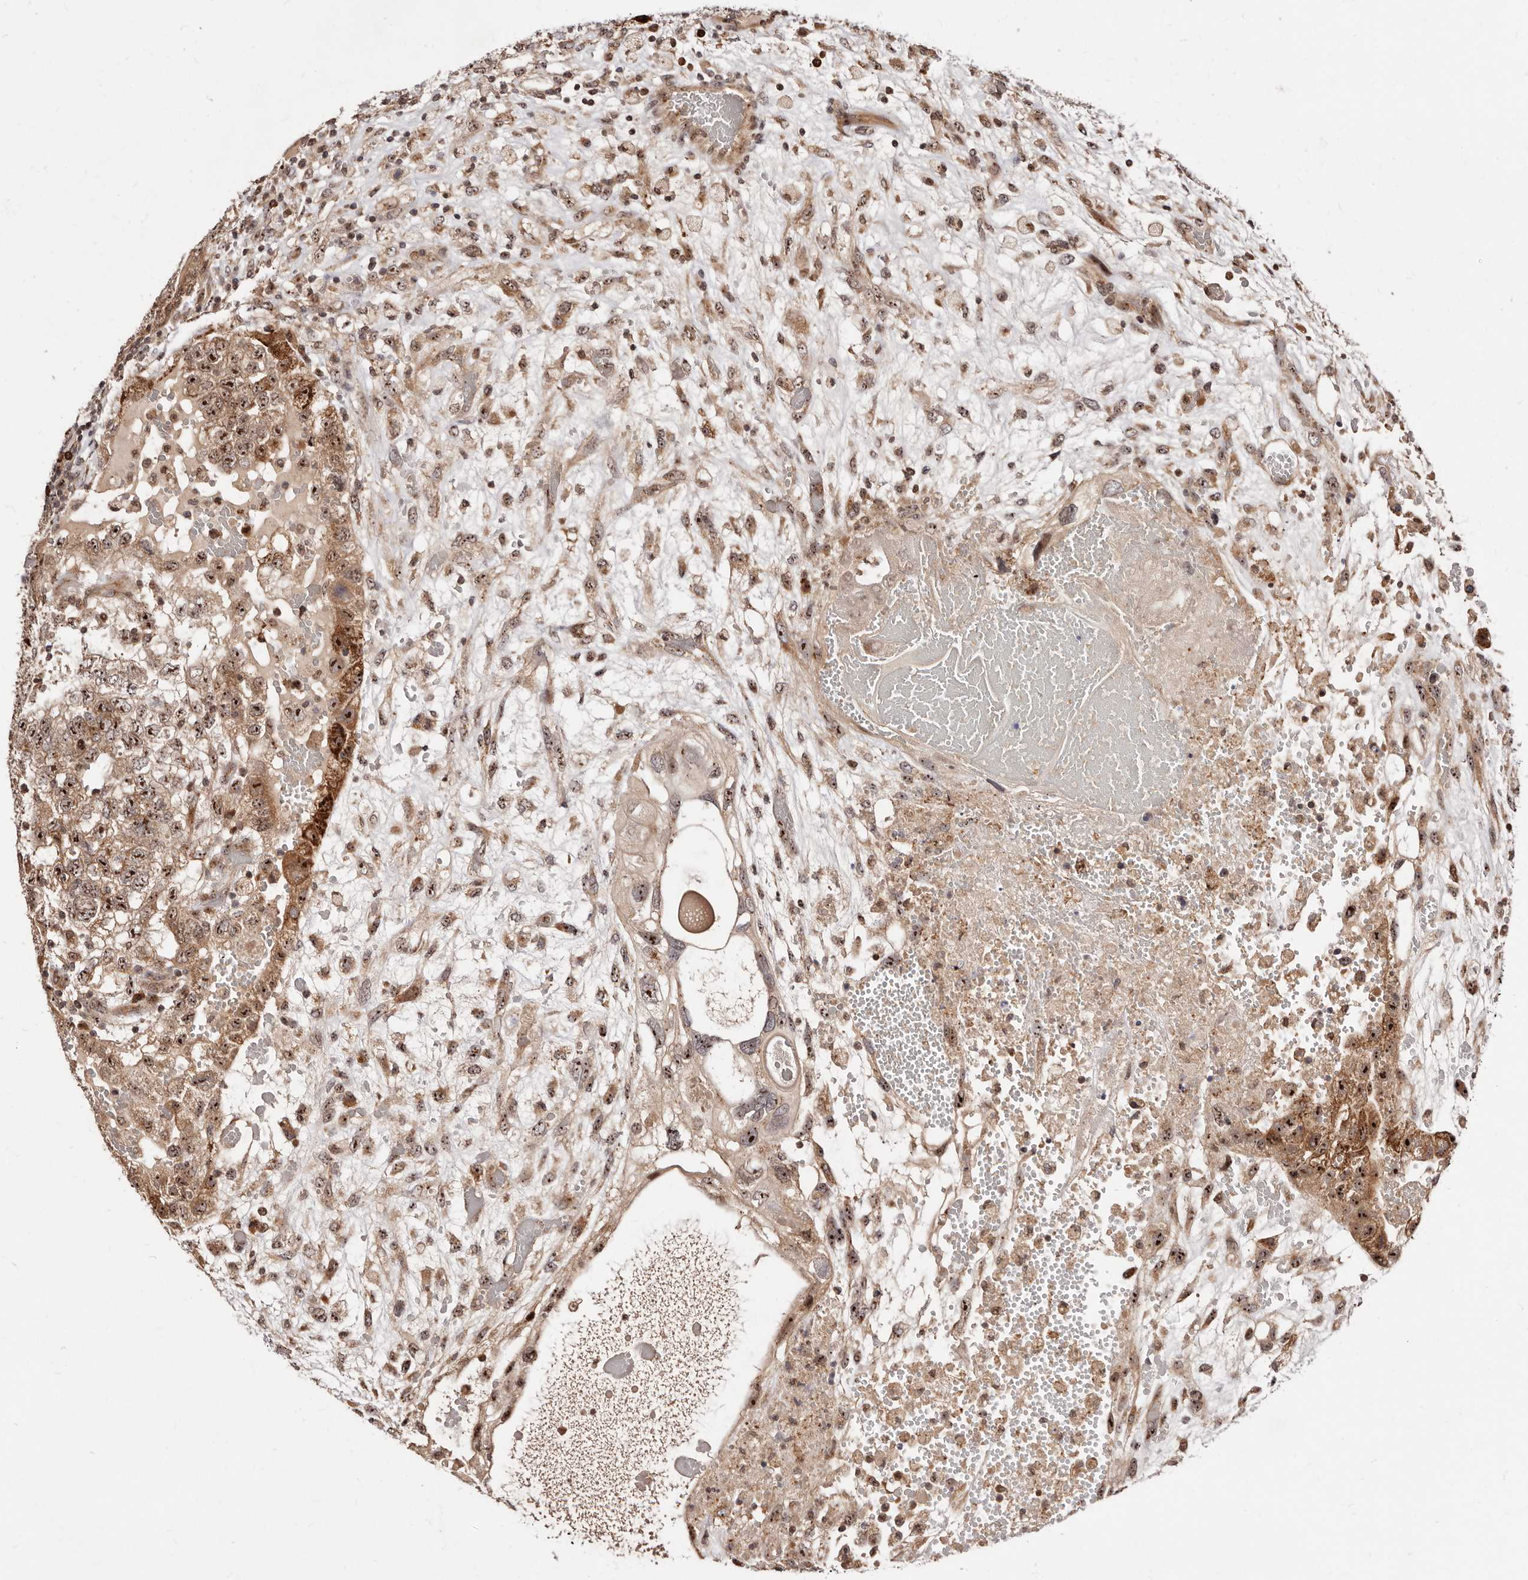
{"staining": {"intensity": "strong", "quantity": ">75%", "location": "cytoplasmic/membranous,nuclear"}, "tissue": "testis cancer", "cell_type": "Tumor cells", "image_type": "cancer", "snomed": [{"axis": "morphology", "description": "Carcinoma, Embryonal, NOS"}, {"axis": "topography", "description": "Testis"}], "caption": "Protein staining demonstrates strong cytoplasmic/membranous and nuclear positivity in about >75% of tumor cells in testis cancer (embryonal carcinoma).", "gene": "APOL6", "patient": {"sex": "male", "age": 36}}